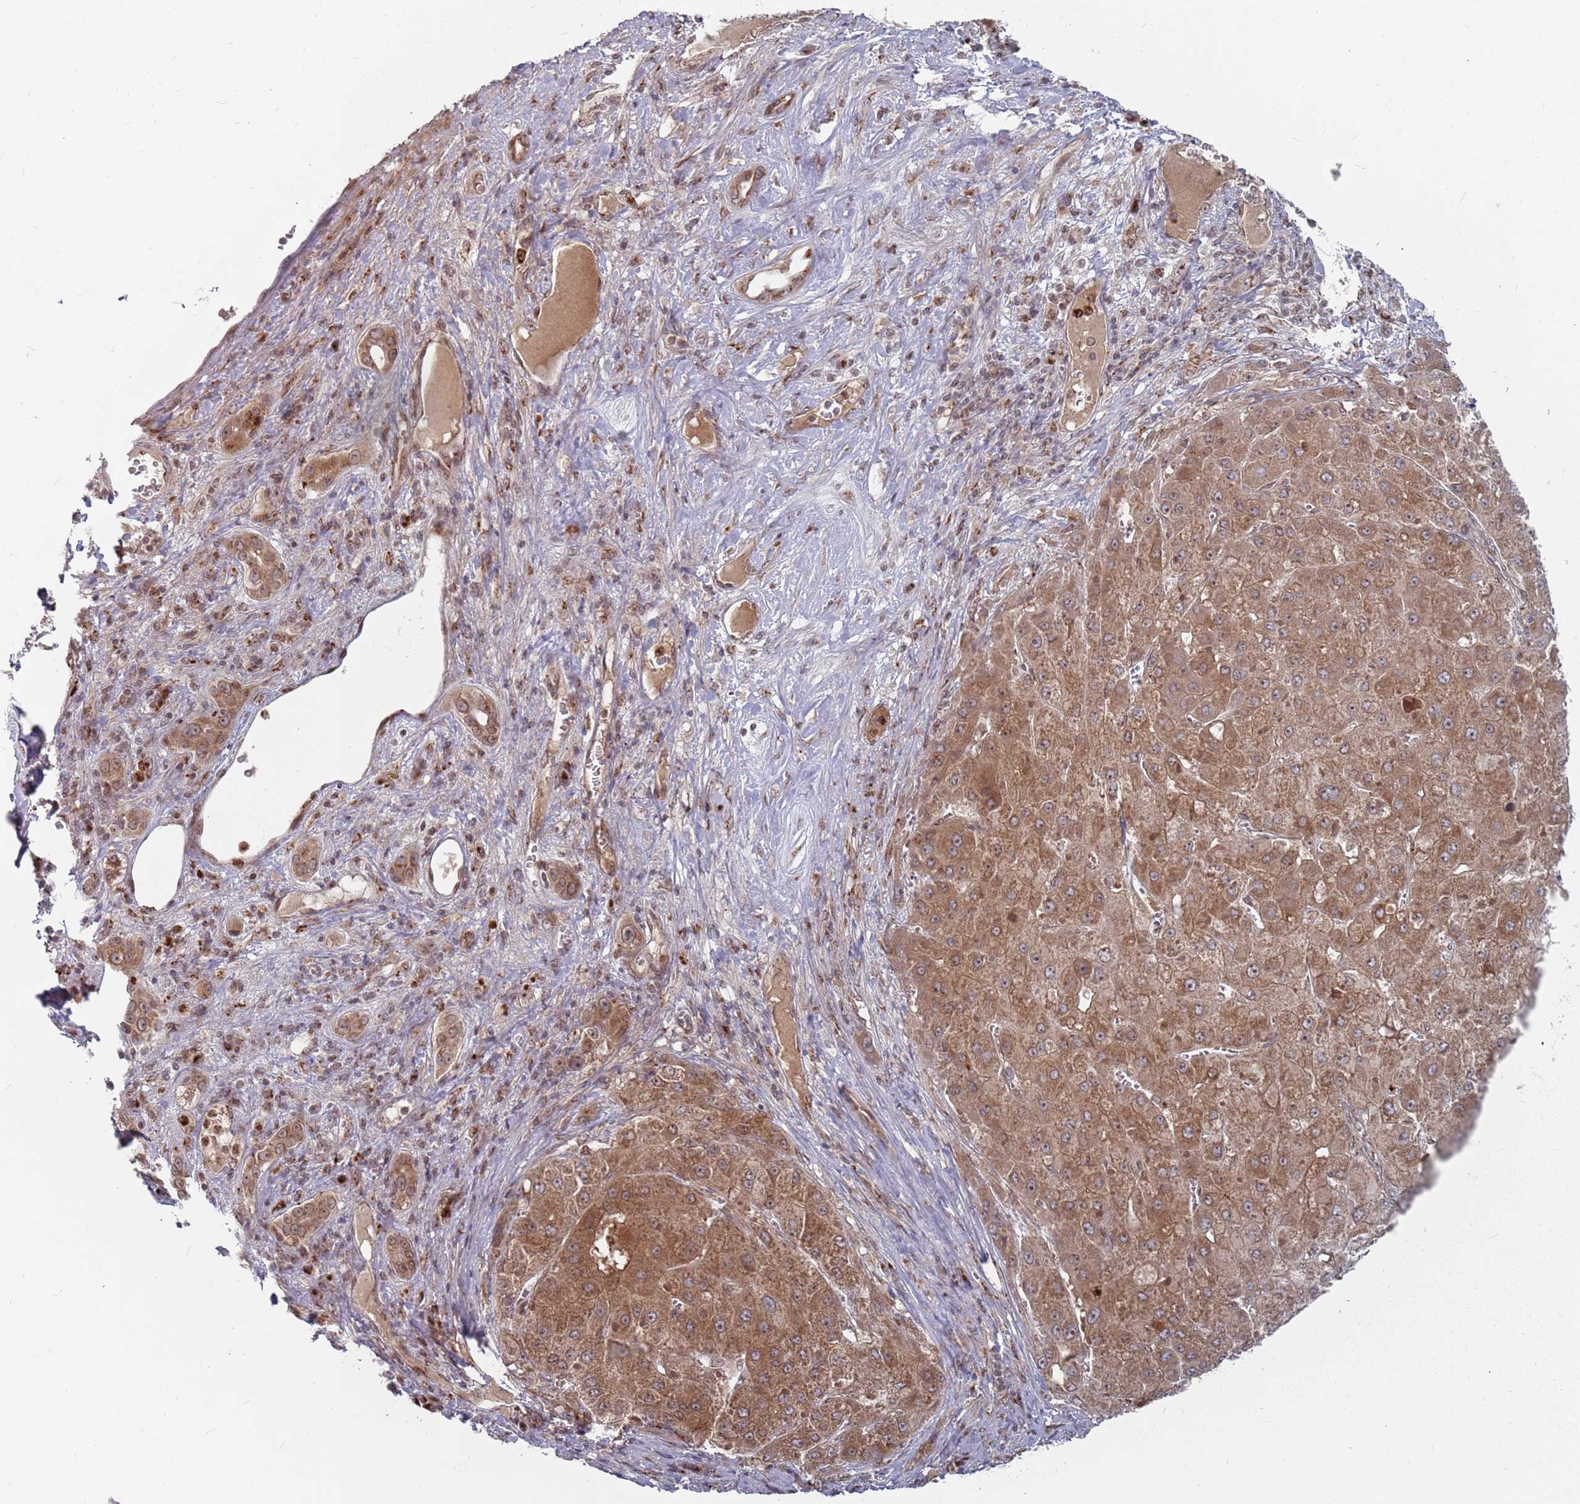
{"staining": {"intensity": "moderate", "quantity": ">75%", "location": "cytoplasmic/membranous"}, "tissue": "liver cancer", "cell_type": "Tumor cells", "image_type": "cancer", "snomed": [{"axis": "morphology", "description": "Carcinoma, Hepatocellular, NOS"}, {"axis": "topography", "description": "Liver"}], "caption": "Moderate cytoplasmic/membranous protein expression is appreciated in approximately >75% of tumor cells in hepatocellular carcinoma (liver). The protein is shown in brown color, while the nuclei are stained blue.", "gene": "FMO4", "patient": {"sex": "female", "age": 73}}